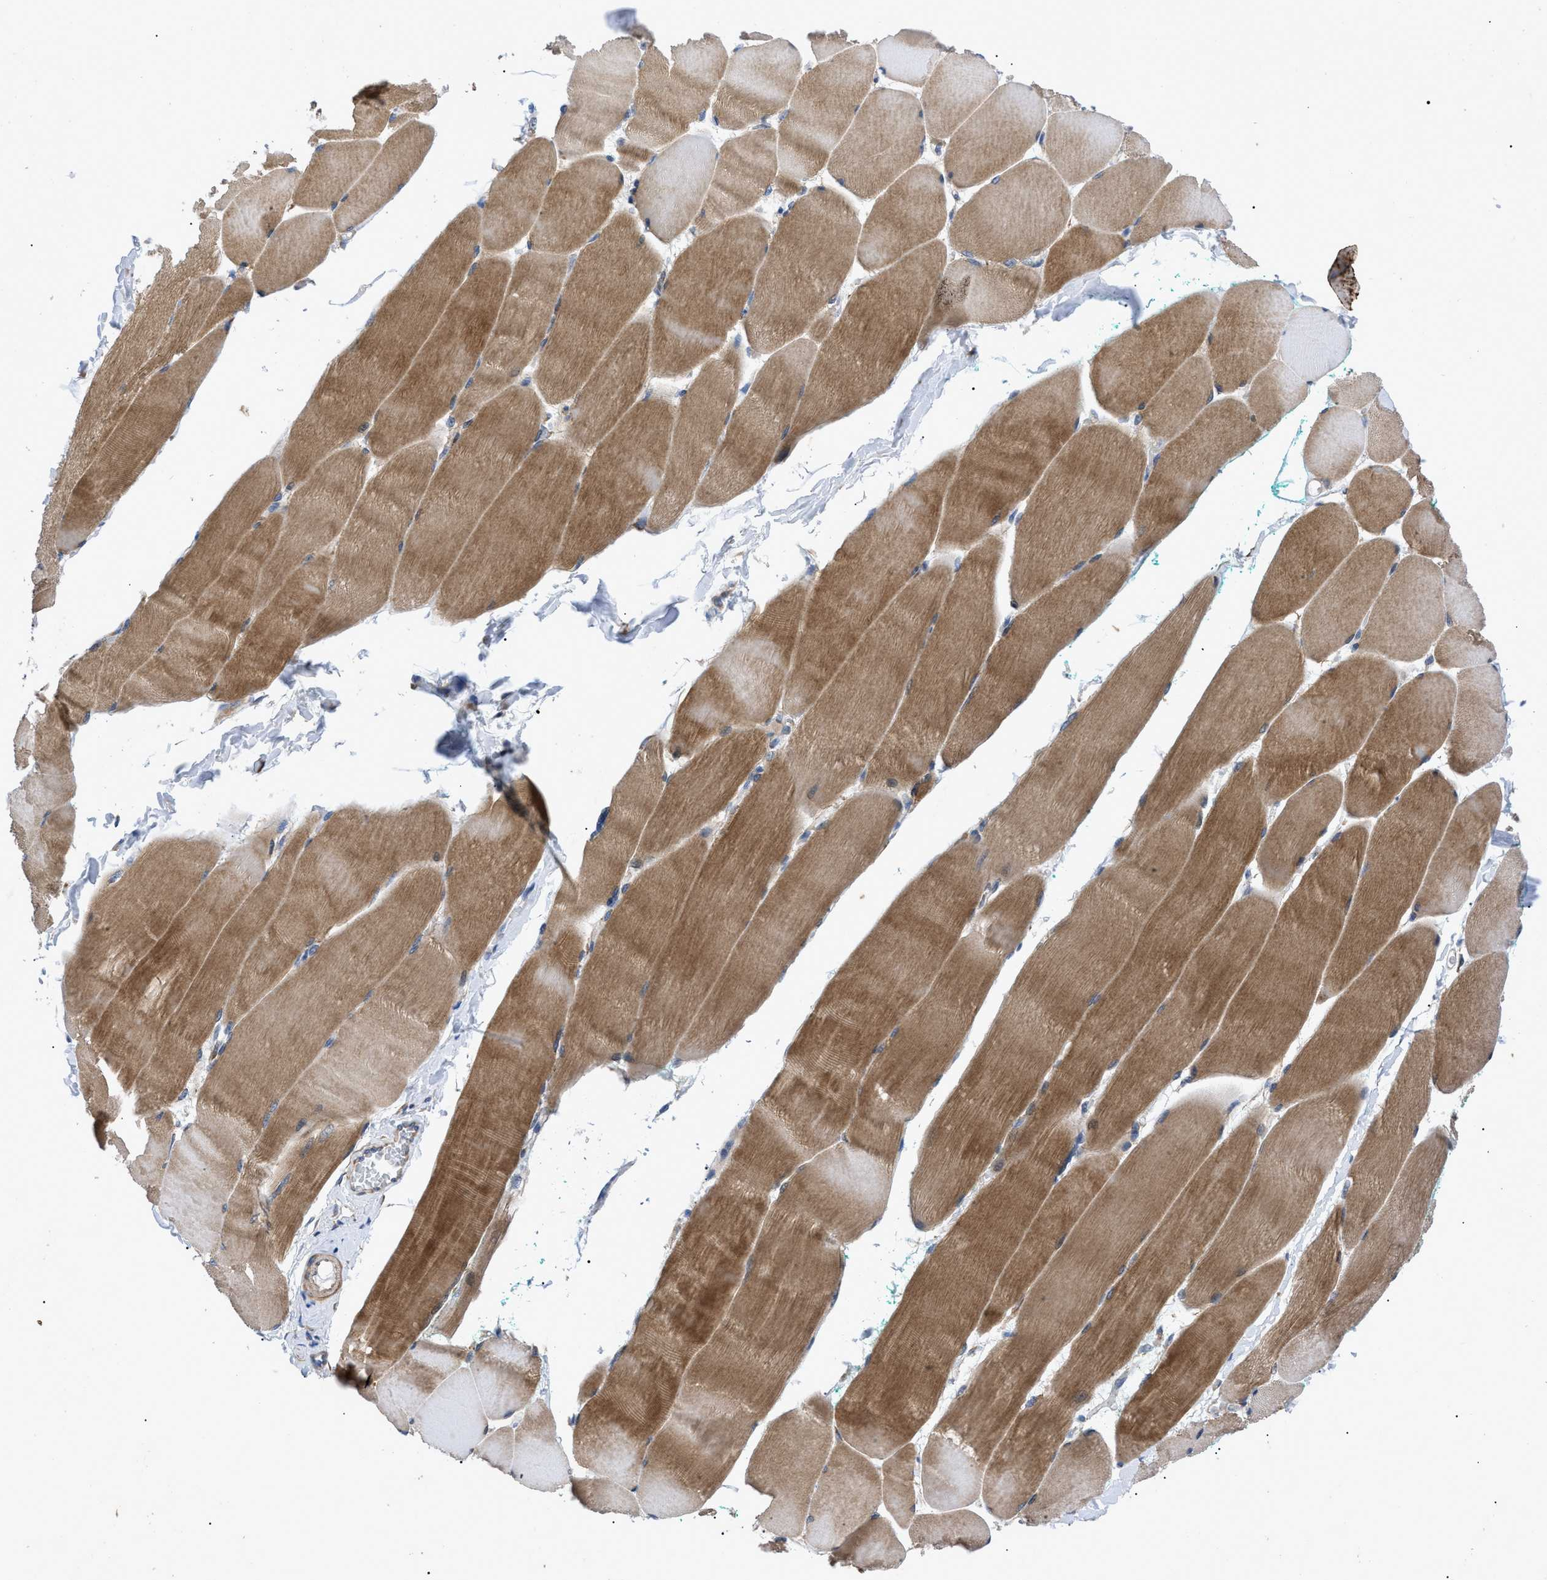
{"staining": {"intensity": "moderate", "quantity": ">75%", "location": "cytoplasmic/membranous"}, "tissue": "skeletal muscle", "cell_type": "Myocytes", "image_type": "normal", "snomed": [{"axis": "morphology", "description": "Normal tissue, NOS"}, {"axis": "morphology", "description": "Squamous cell carcinoma, NOS"}, {"axis": "topography", "description": "Skeletal muscle"}], "caption": "Human skeletal muscle stained with a protein marker exhibits moderate staining in myocytes.", "gene": "HSPB8", "patient": {"sex": "male", "age": 51}}